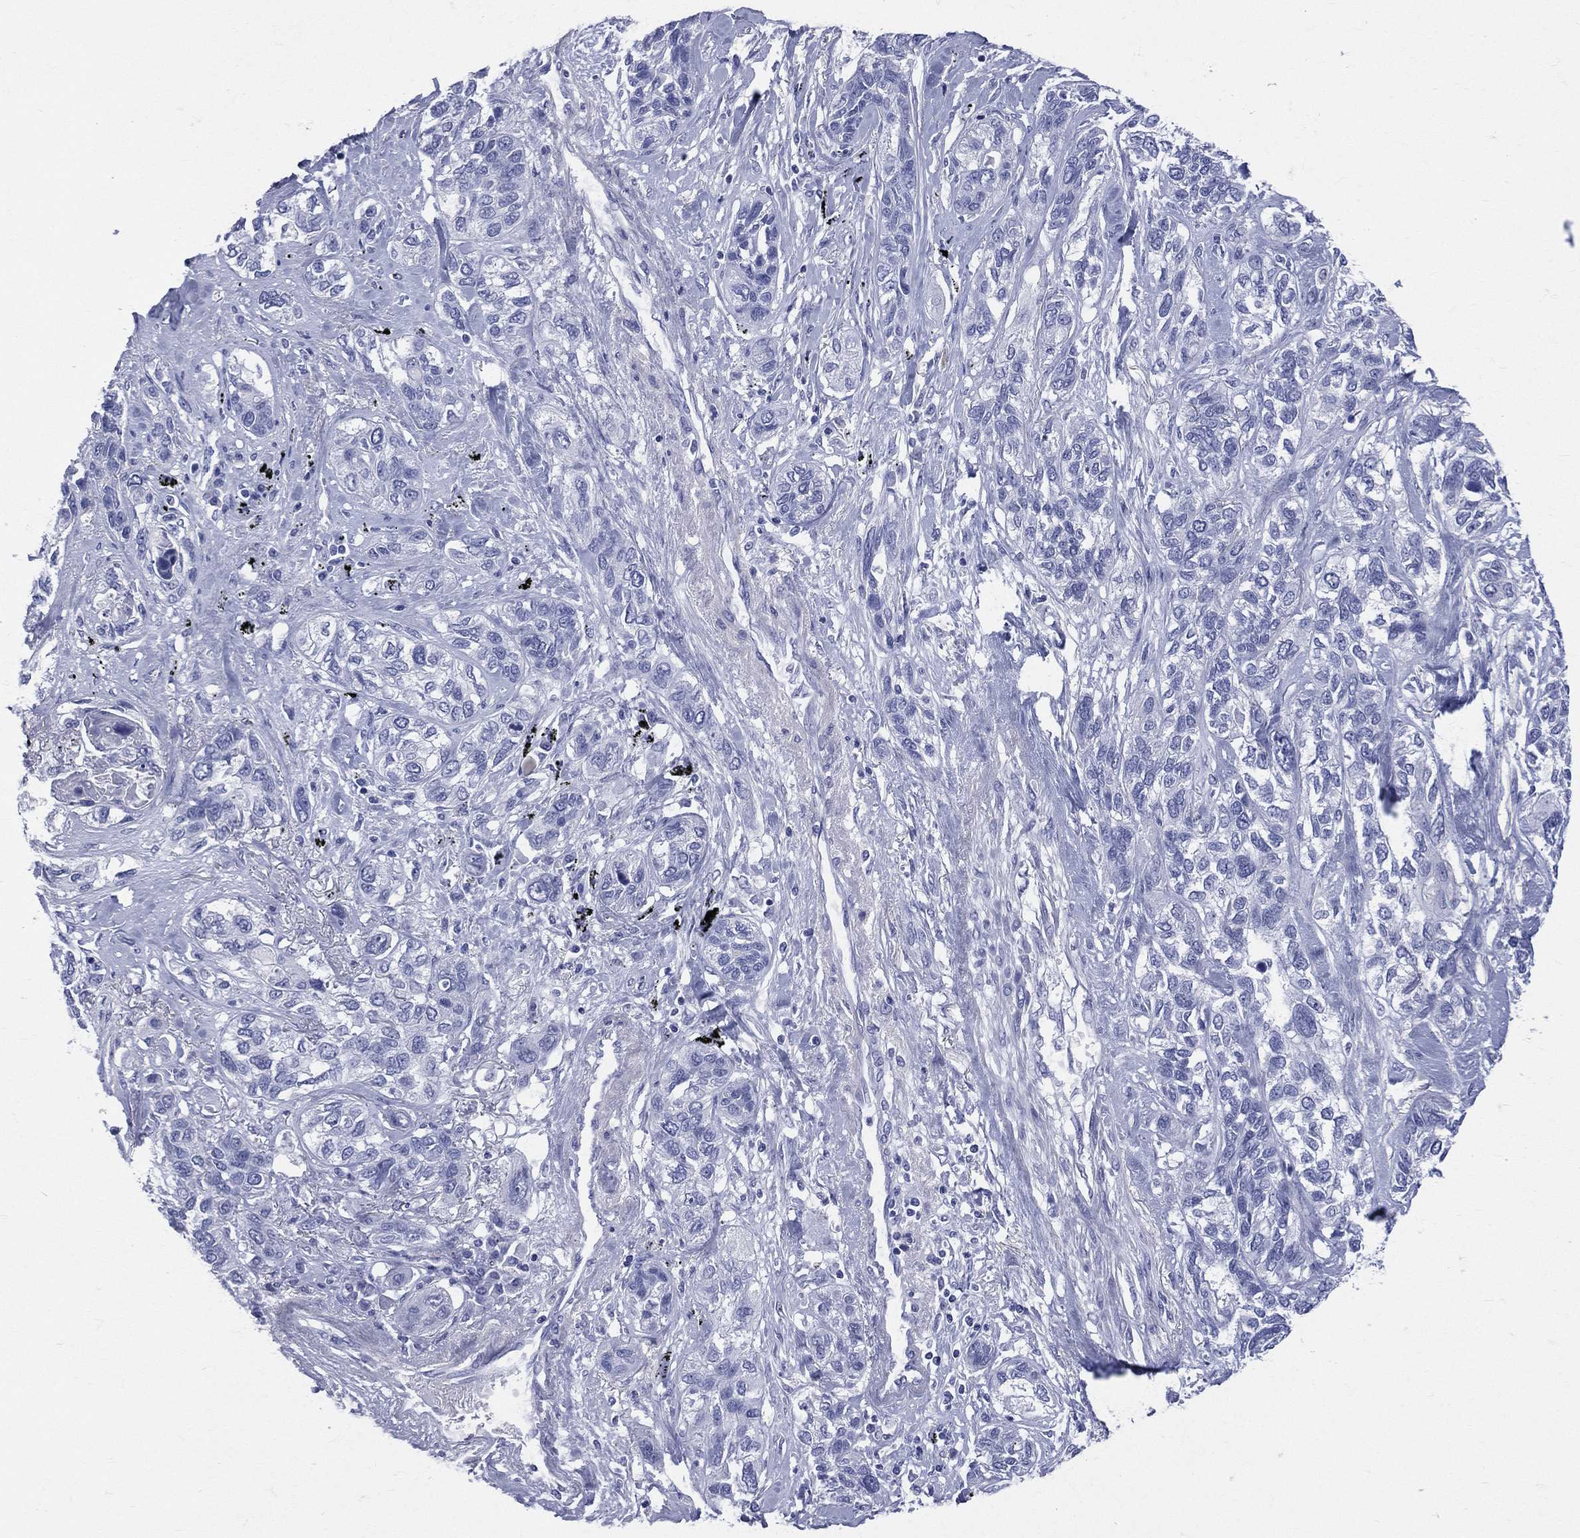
{"staining": {"intensity": "negative", "quantity": "none", "location": "none"}, "tissue": "lung cancer", "cell_type": "Tumor cells", "image_type": "cancer", "snomed": [{"axis": "morphology", "description": "Squamous cell carcinoma, NOS"}, {"axis": "topography", "description": "Lung"}], "caption": "IHC of human lung squamous cell carcinoma exhibits no staining in tumor cells.", "gene": "CYLC1", "patient": {"sex": "female", "age": 70}}